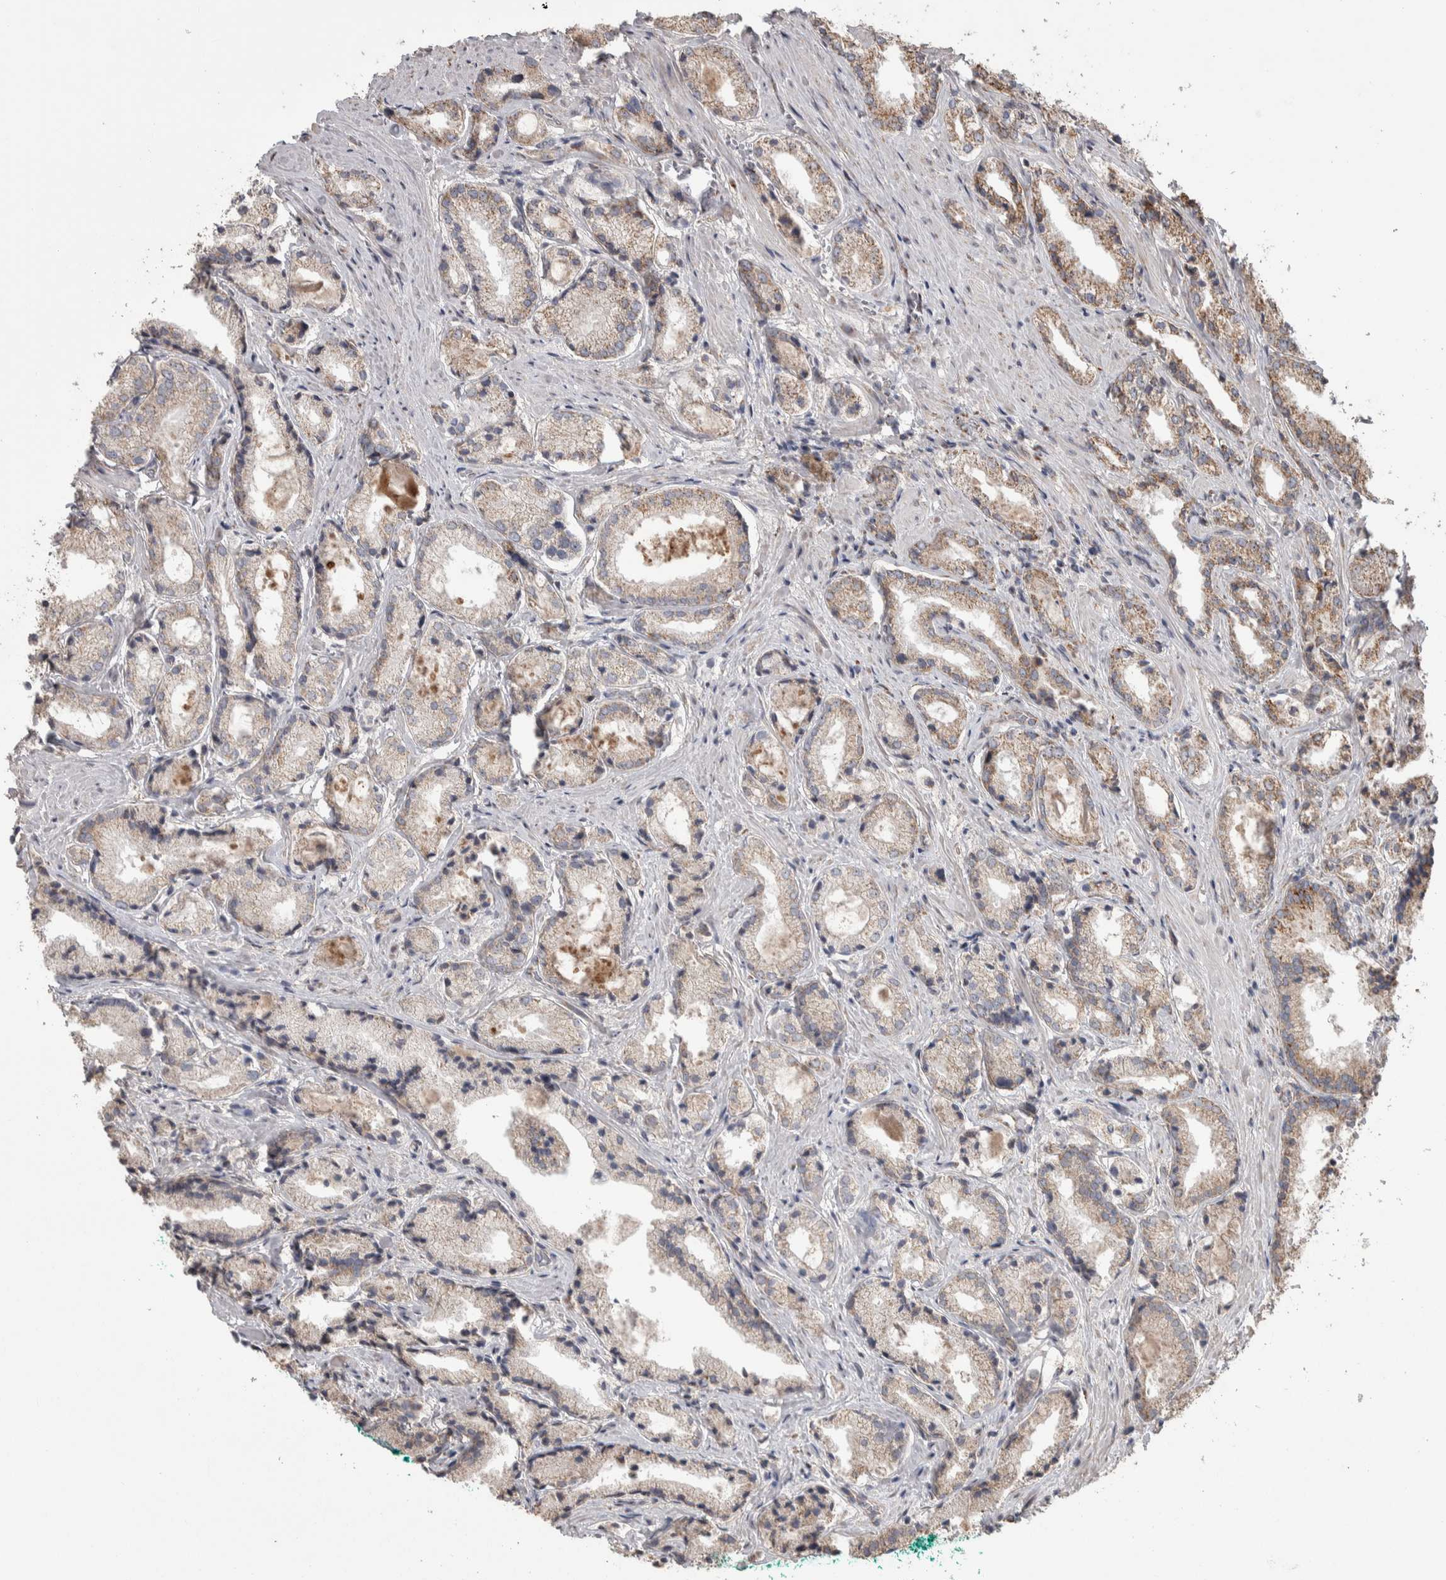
{"staining": {"intensity": "moderate", "quantity": "25%-75%", "location": "cytoplasmic/membranous"}, "tissue": "prostate cancer", "cell_type": "Tumor cells", "image_type": "cancer", "snomed": [{"axis": "morphology", "description": "Adenocarcinoma, Low grade"}, {"axis": "topography", "description": "Prostate"}], "caption": "Immunohistochemistry (IHC) photomicrograph of human low-grade adenocarcinoma (prostate) stained for a protein (brown), which shows medium levels of moderate cytoplasmic/membranous staining in approximately 25%-75% of tumor cells.", "gene": "SCO1", "patient": {"sex": "male", "age": 62}}